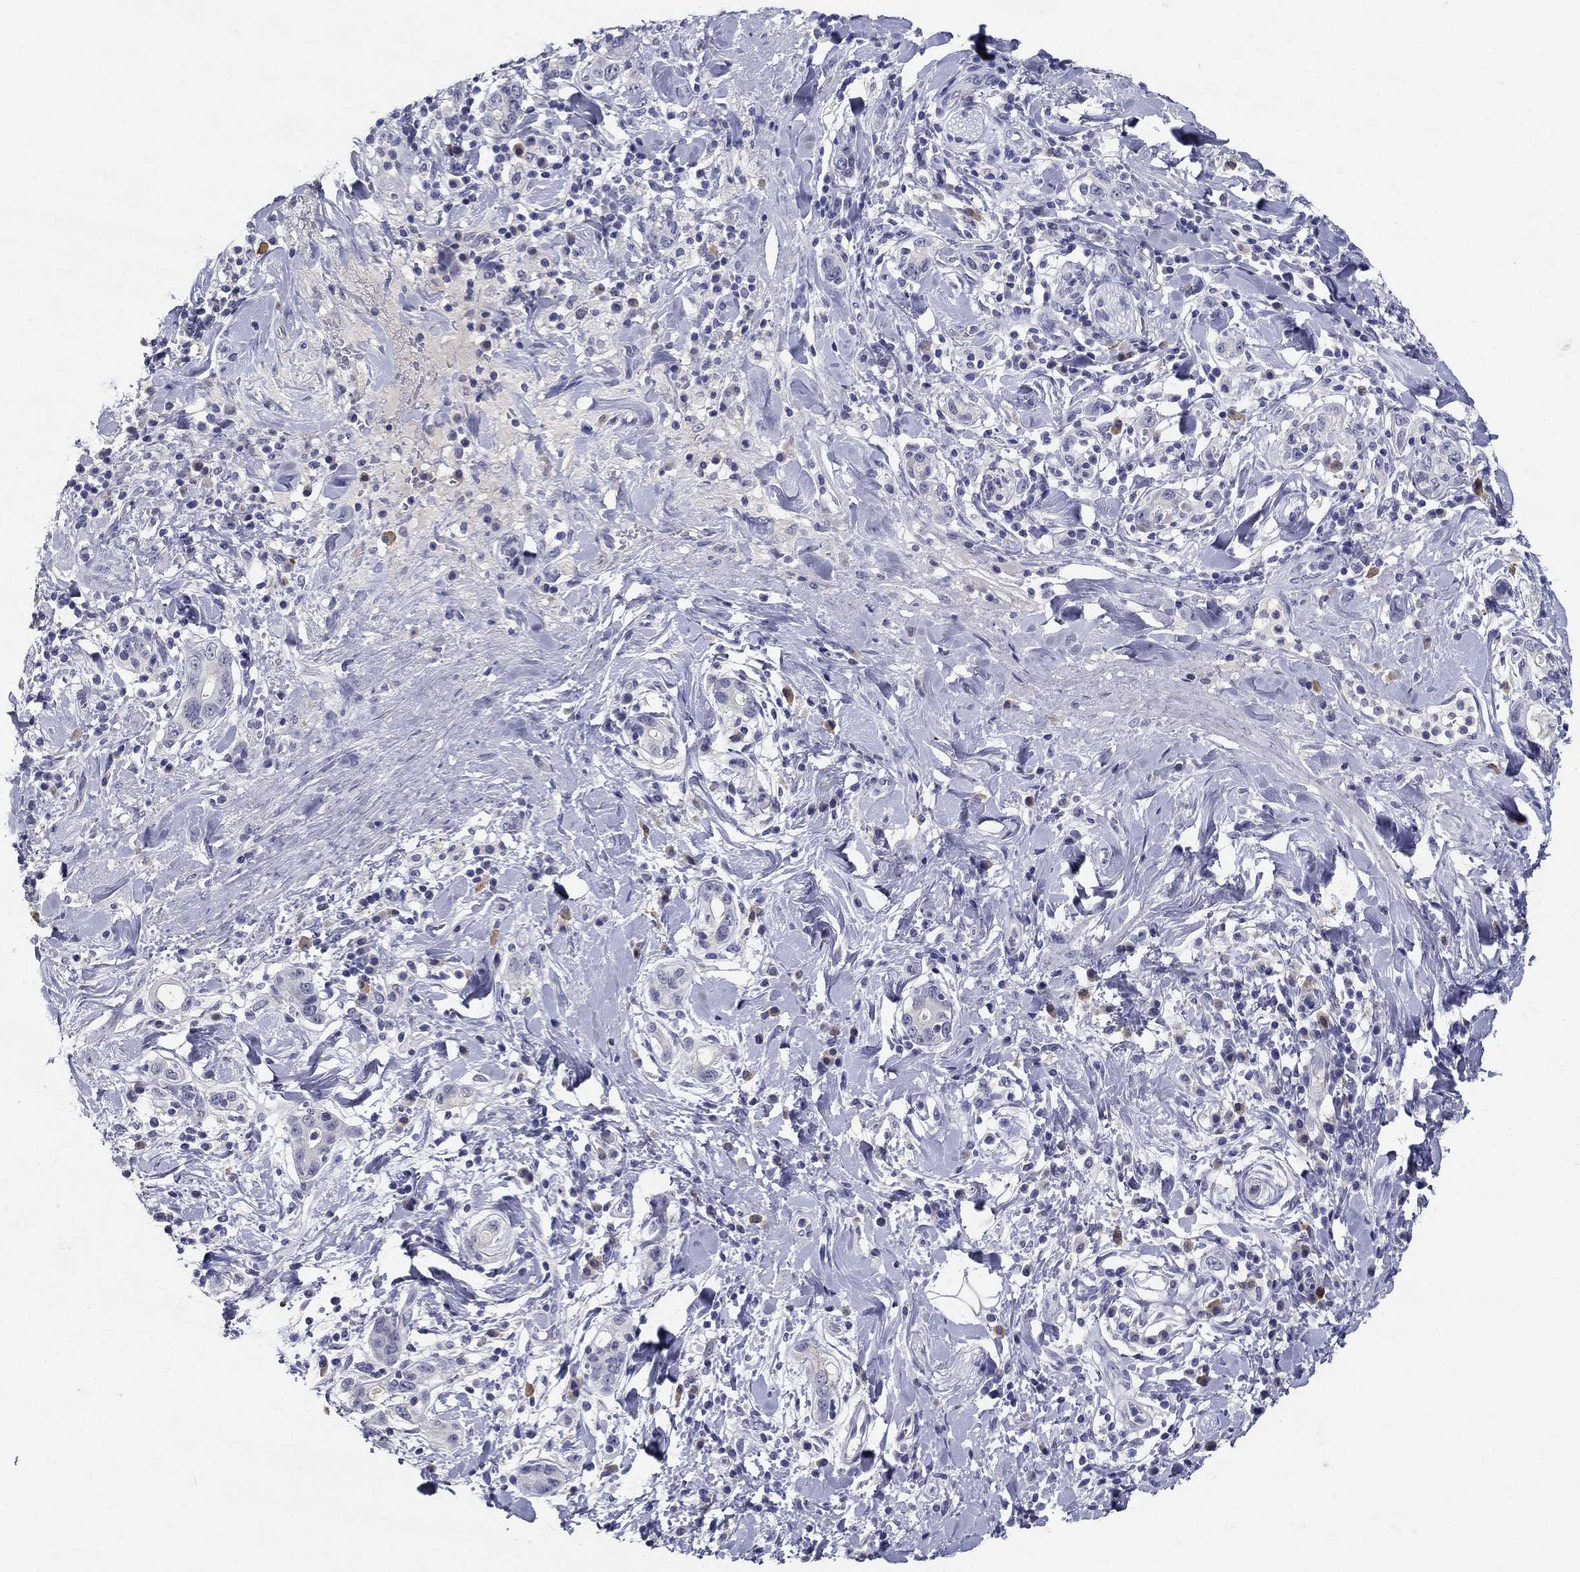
{"staining": {"intensity": "negative", "quantity": "none", "location": "none"}, "tissue": "stomach cancer", "cell_type": "Tumor cells", "image_type": "cancer", "snomed": [{"axis": "morphology", "description": "Adenocarcinoma, NOS"}, {"axis": "topography", "description": "Stomach"}], "caption": "Immunohistochemistry photomicrograph of stomach adenocarcinoma stained for a protein (brown), which displays no positivity in tumor cells.", "gene": "POMC", "patient": {"sex": "male", "age": 79}}